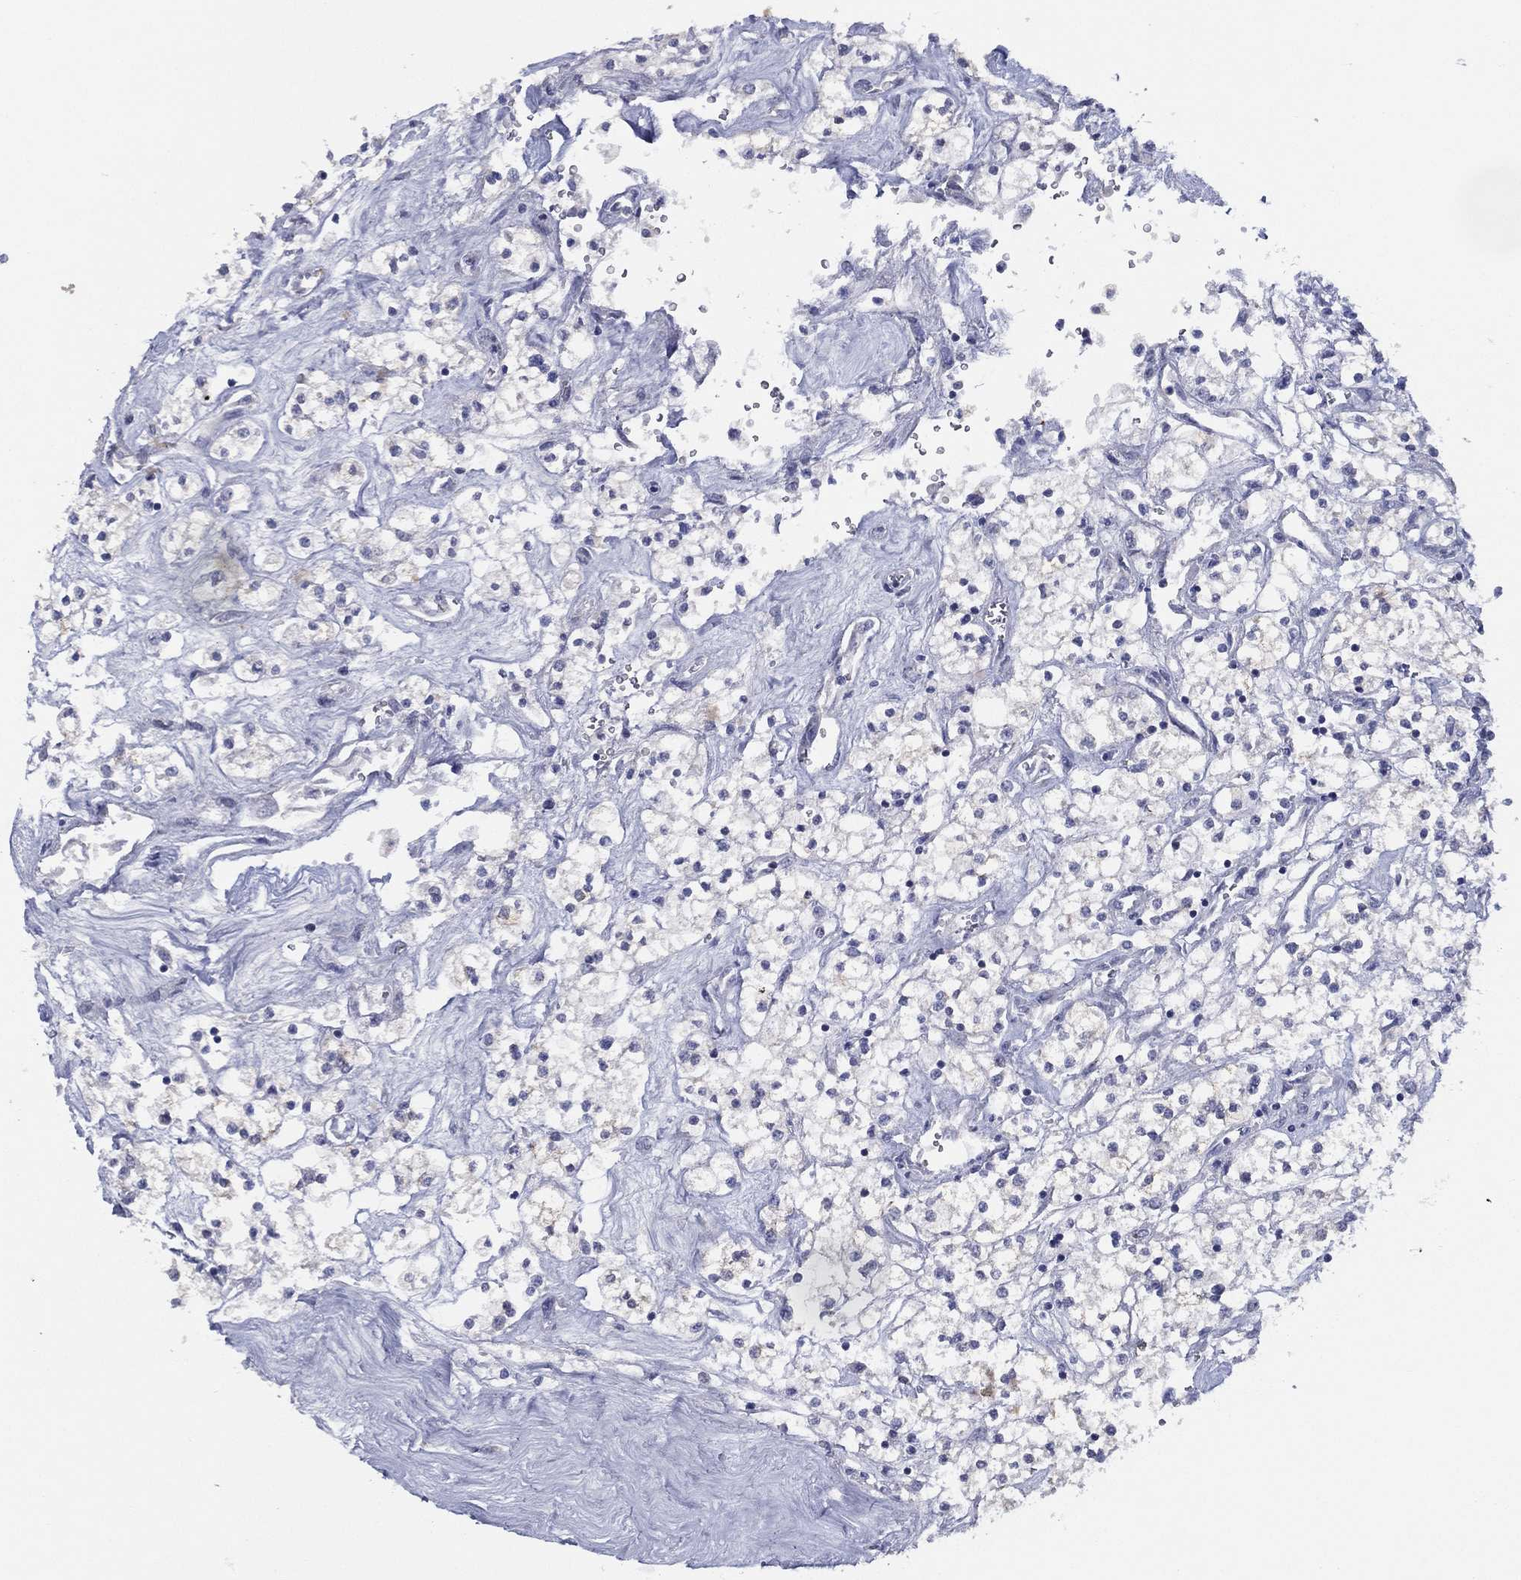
{"staining": {"intensity": "negative", "quantity": "none", "location": "none"}, "tissue": "renal cancer", "cell_type": "Tumor cells", "image_type": "cancer", "snomed": [{"axis": "morphology", "description": "Adenocarcinoma, NOS"}, {"axis": "topography", "description": "Kidney"}], "caption": "This histopathology image is of renal cancer (adenocarcinoma) stained with IHC to label a protein in brown with the nuclei are counter-stained blue. There is no positivity in tumor cells.", "gene": "SLC13A4", "patient": {"sex": "male", "age": 80}}